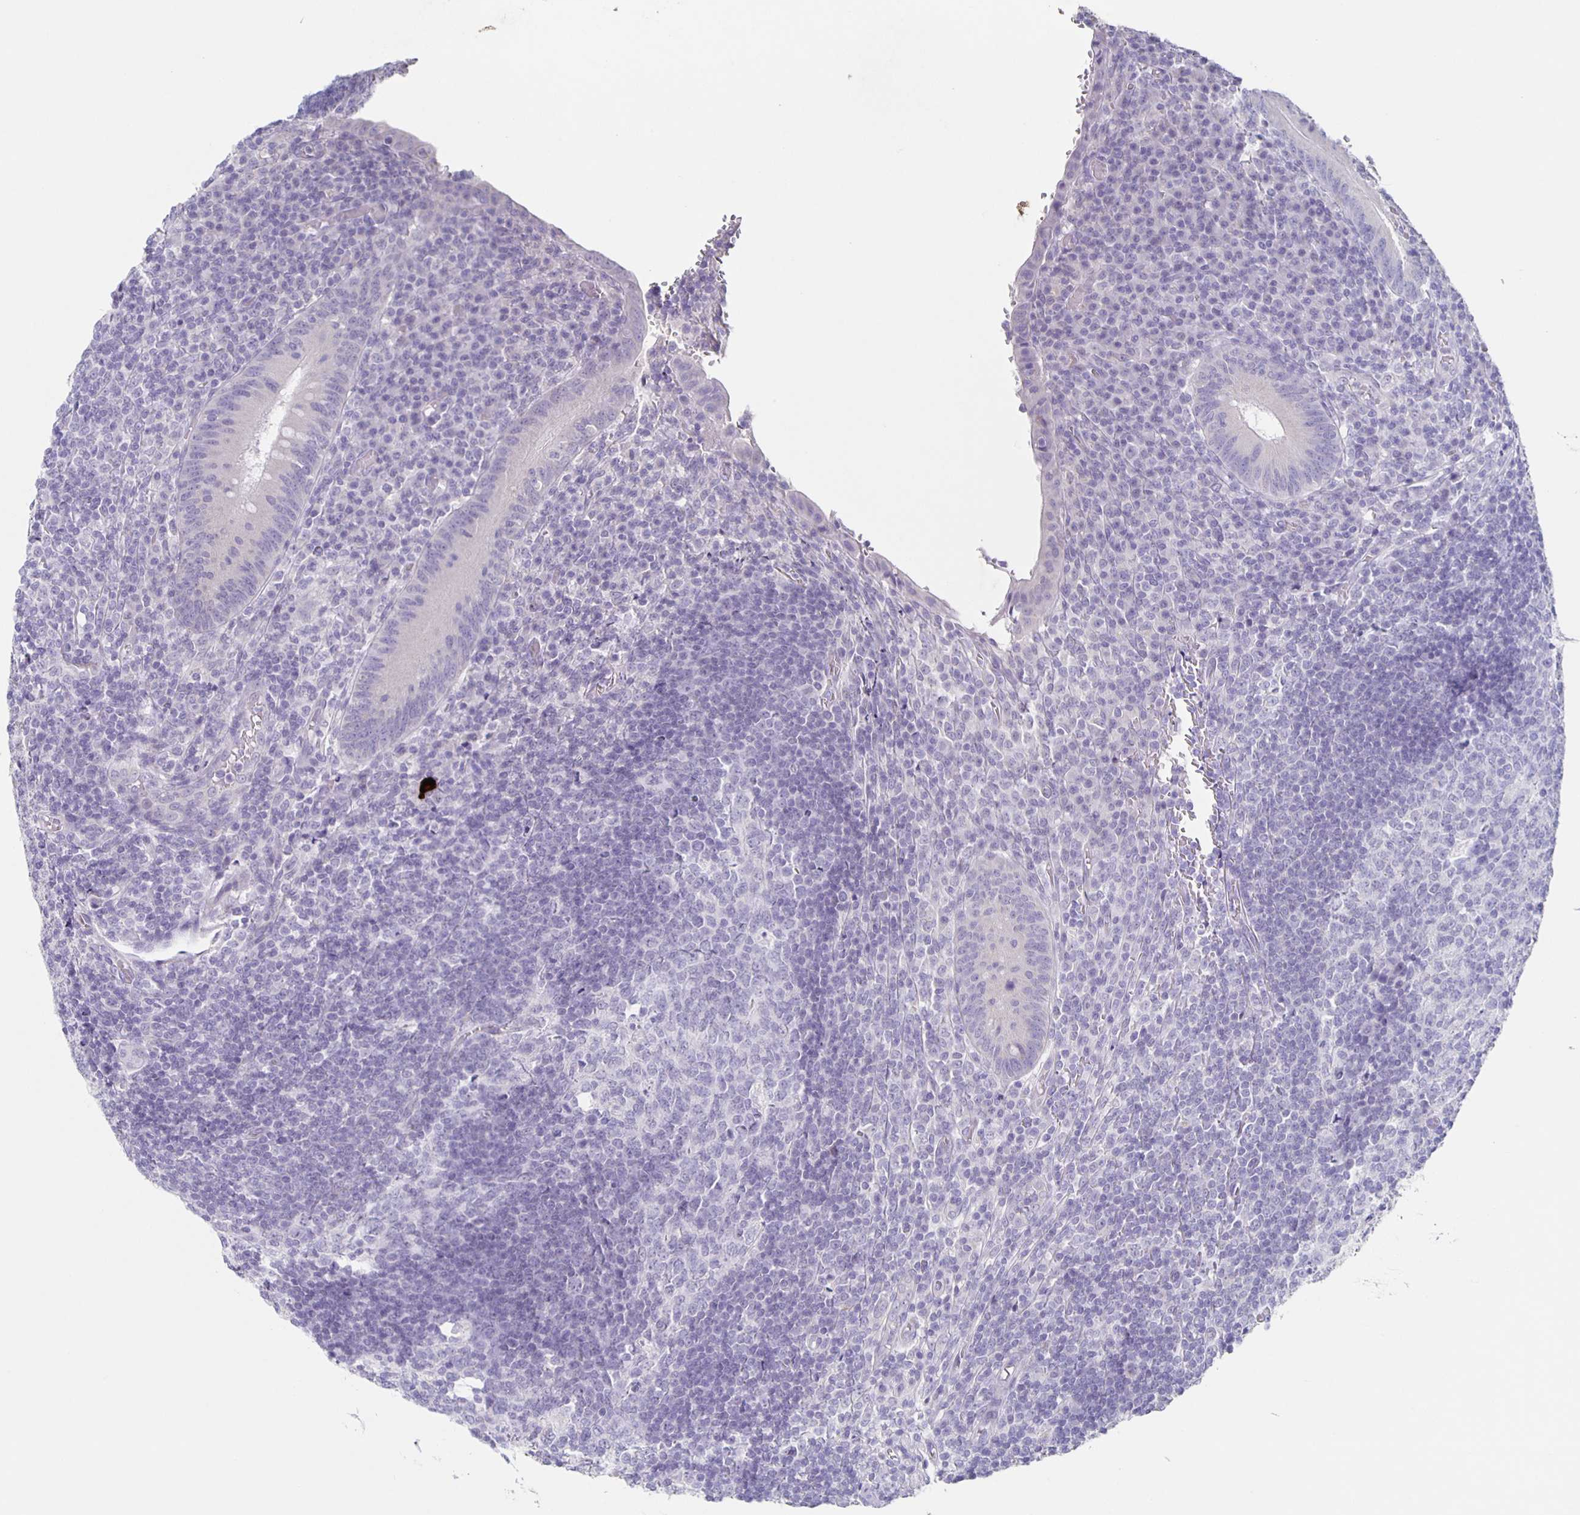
{"staining": {"intensity": "negative", "quantity": "none", "location": "none"}, "tissue": "appendix", "cell_type": "Glandular cells", "image_type": "normal", "snomed": [{"axis": "morphology", "description": "Normal tissue, NOS"}, {"axis": "topography", "description": "Appendix"}], "caption": "This micrograph is of benign appendix stained with immunohistochemistry (IHC) to label a protein in brown with the nuclei are counter-stained blue. There is no staining in glandular cells.", "gene": "CARNS1", "patient": {"sex": "male", "age": 18}}